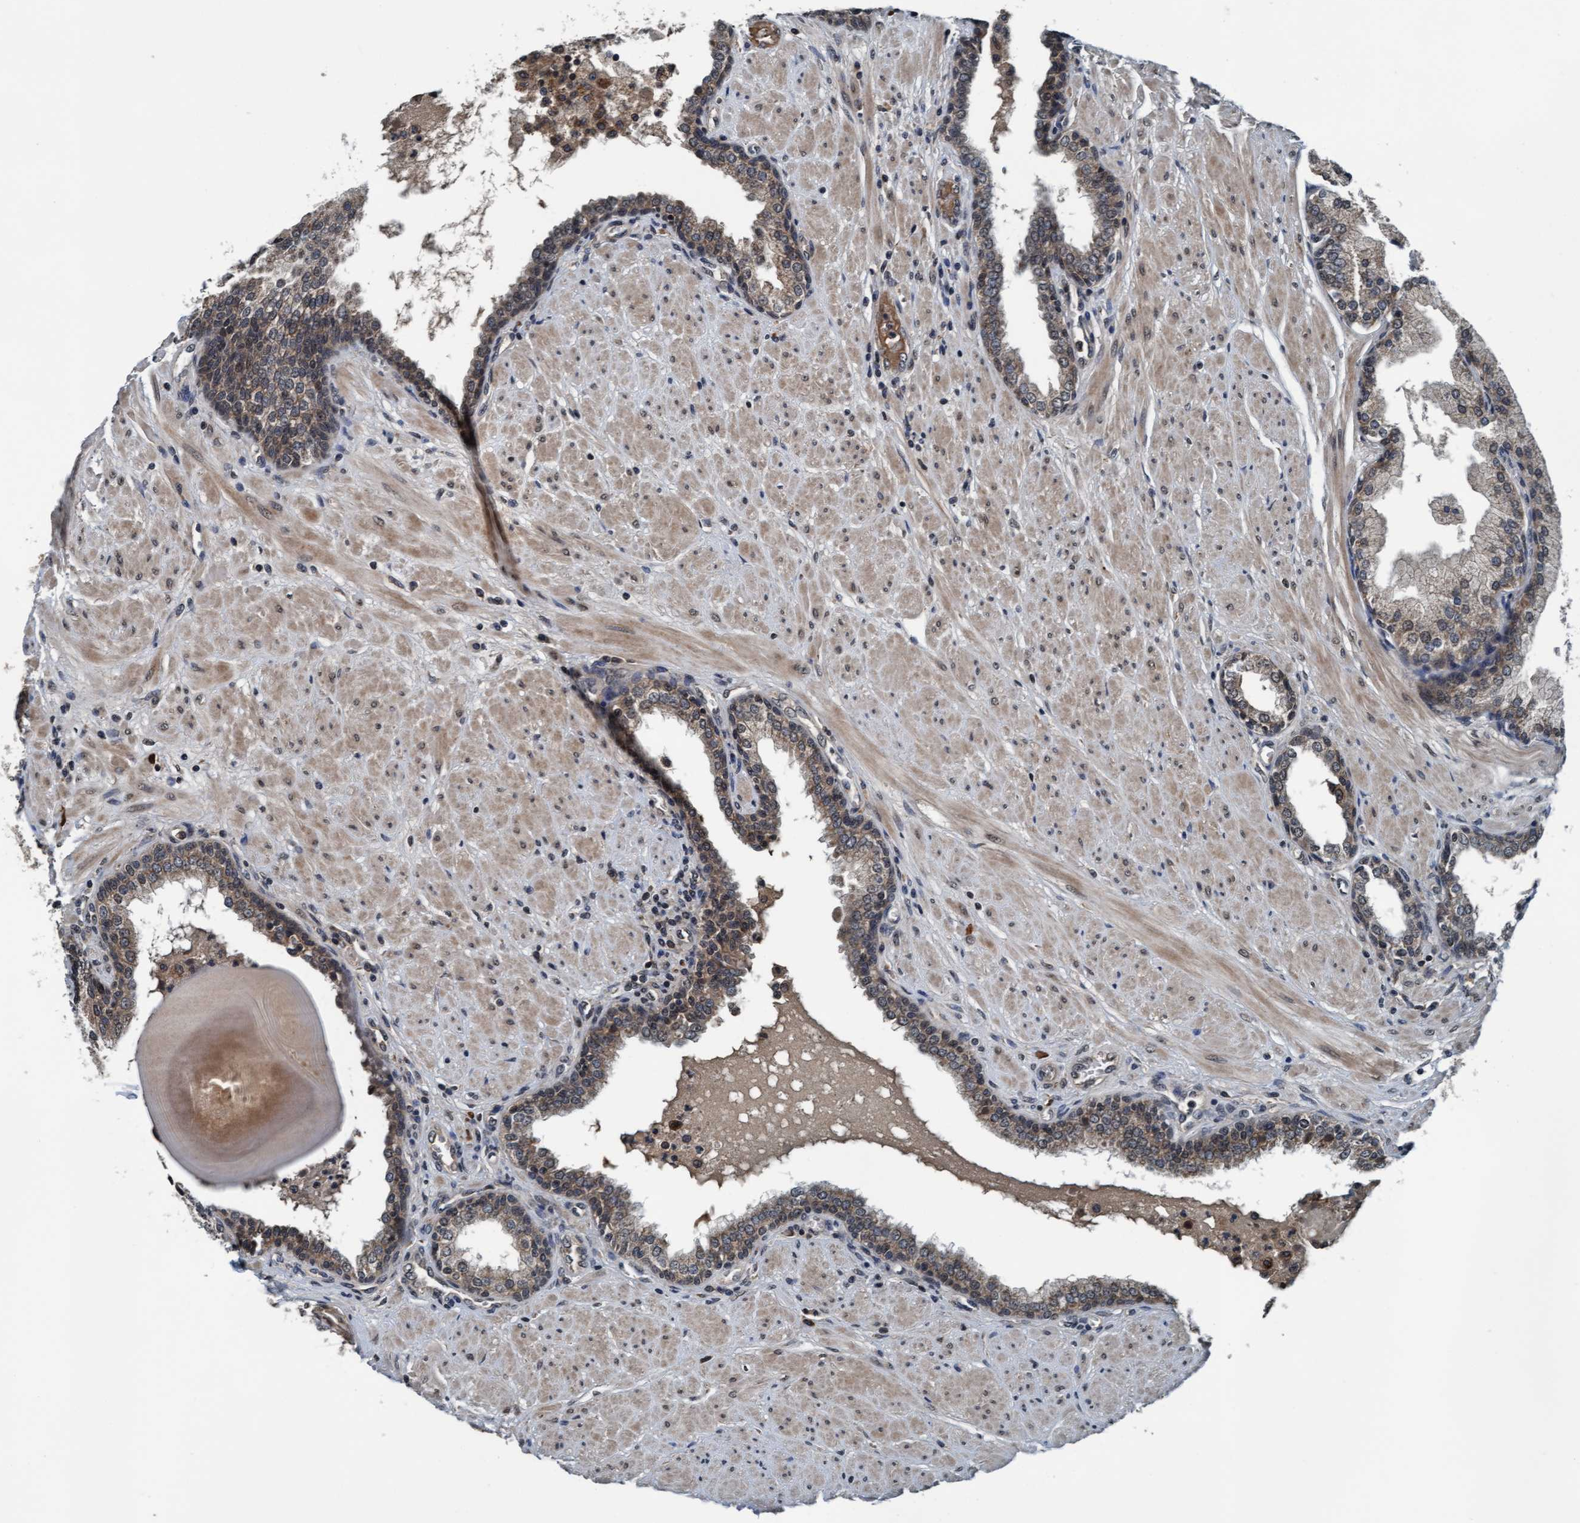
{"staining": {"intensity": "moderate", "quantity": ">75%", "location": "cytoplasmic/membranous,nuclear"}, "tissue": "prostate", "cell_type": "Glandular cells", "image_type": "normal", "snomed": [{"axis": "morphology", "description": "Normal tissue, NOS"}, {"axis": "topography", "description": "Prostate"}], "caption": "Immunohistochemical staining of unremarkable prostate exhibits >75% levels of moderate cytoplasmic/membranous,nuclear protein expression in about >75% of glandular cells. Nuclei are stained in blue.", "gene": "WASF1", "patient": {"sex": "male", "age": 51}}